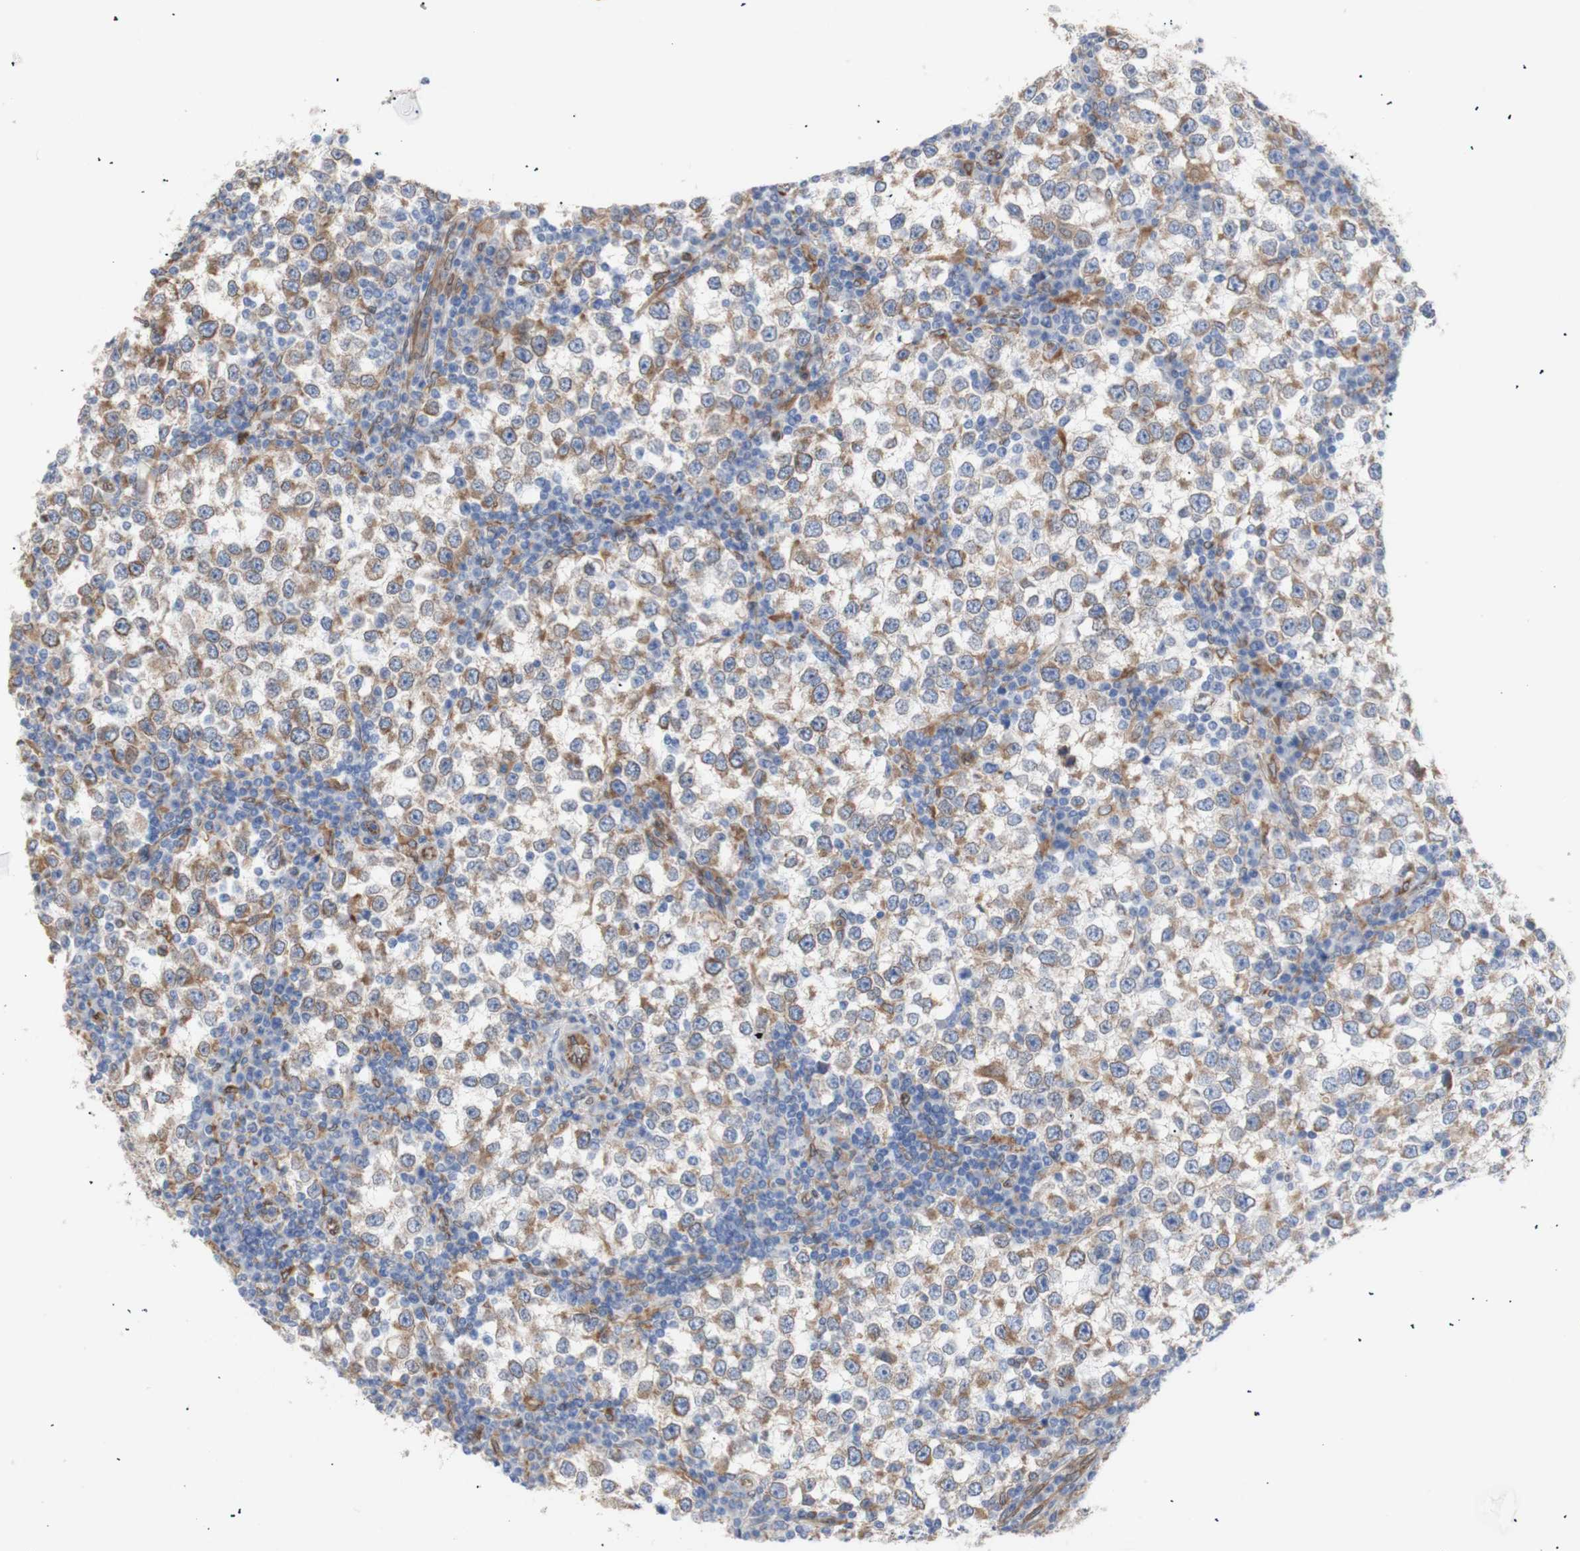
{"staining": {"intensity": "moderate", "quantity": "25%-75%", "location": "cytoplasmic/membranous"}, "tissue": "testis cancer", "cell_type": "Tumor cells", "image_type": "cancer", "snomed": [{"axis": "morphology", "description": "Seminoma, NOS"}, {"axis": "topography", "description": "Testis"}], "caption": "Immunohistochemistry (IHC) (DAB (3,3'-diaminobenzidine)) staining of testis cancer (seminoma) shows moderate cytoplasmic/membranous protein staining in about 25%-75% of tumor cells.", "gene": "ERLIN1", "patient": {"sex": "male", "age": 65}}